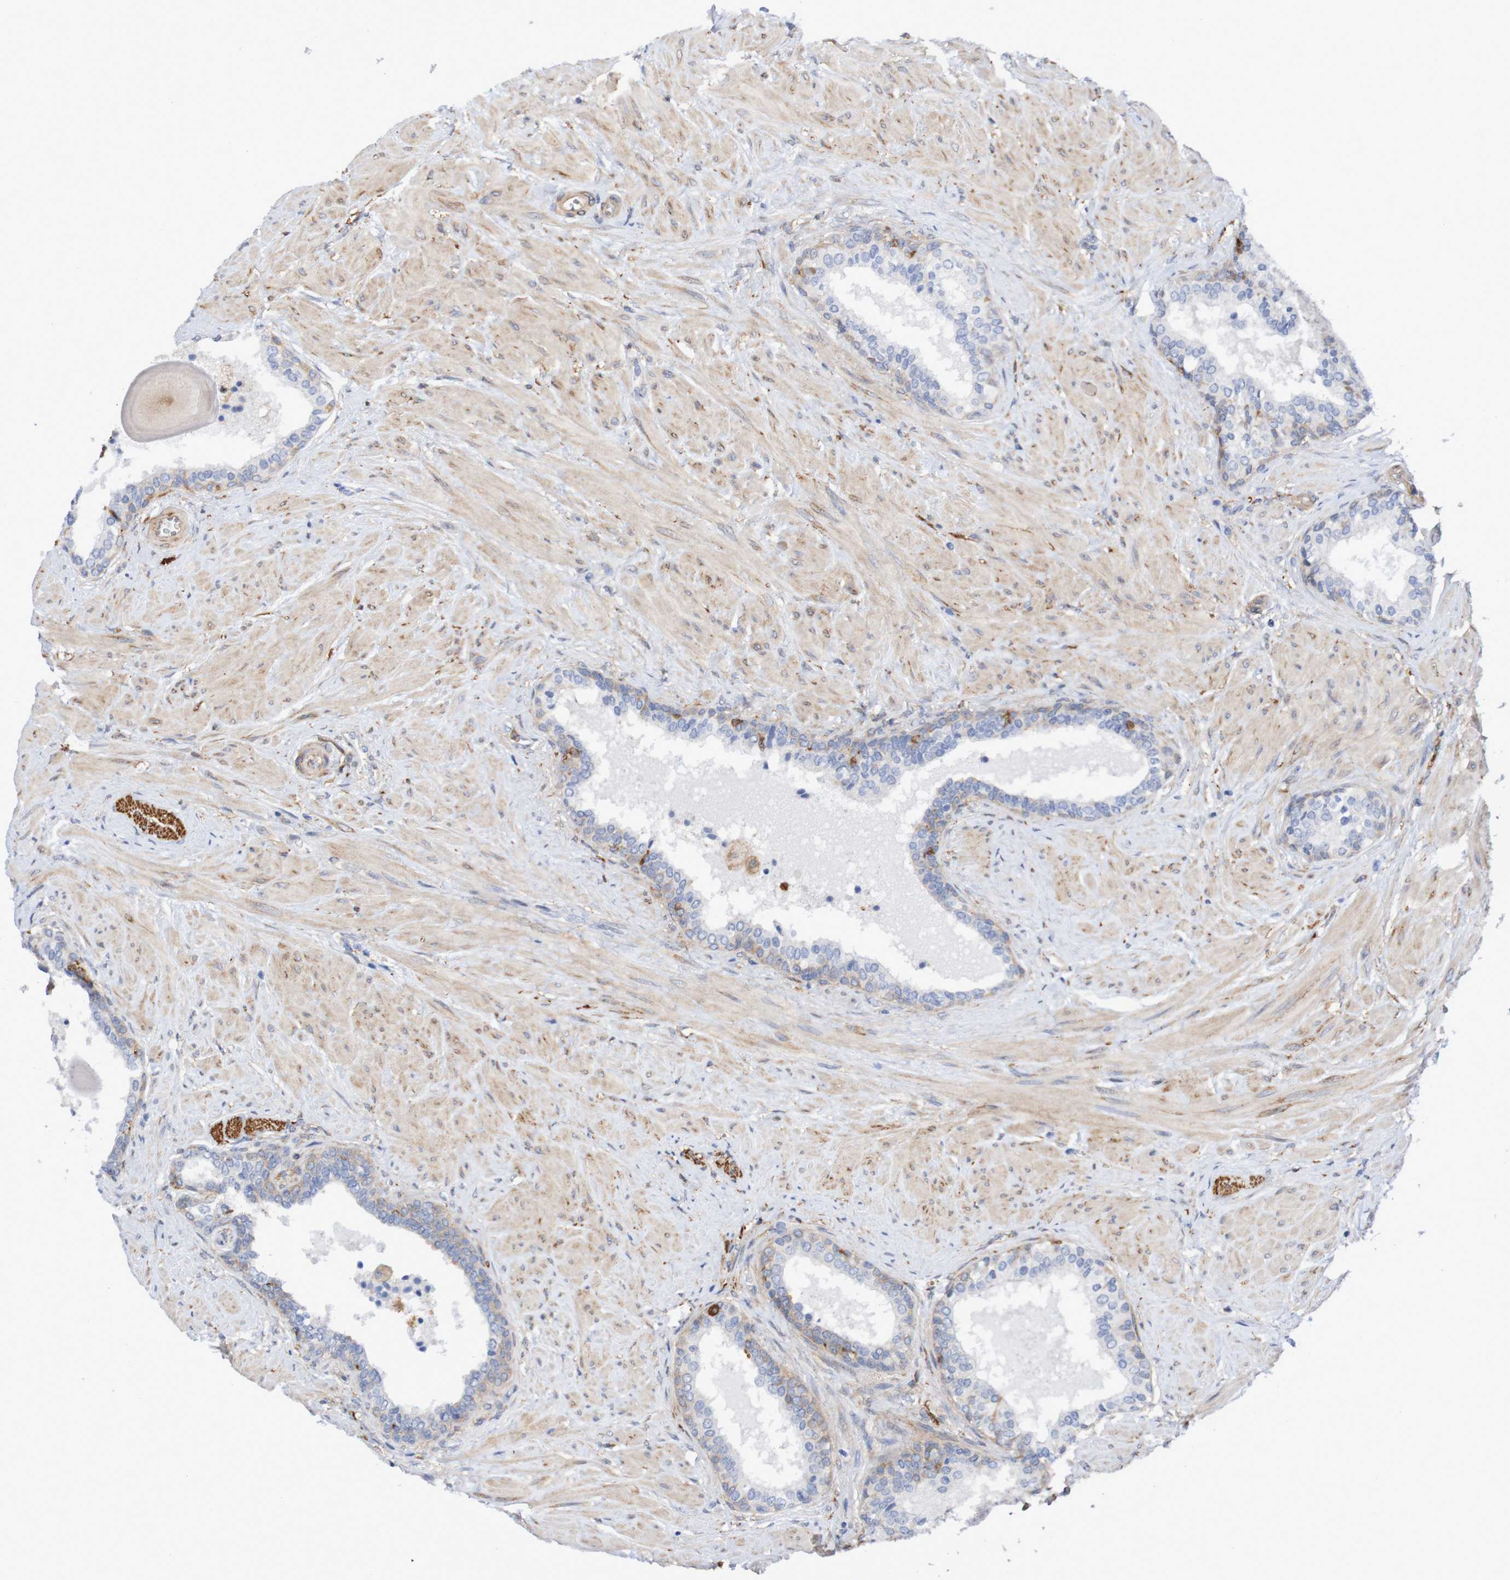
{"staining": {"intensity": "weak", "quantity": "25%-75%", "location": "cytoplasmic/membranous"}, "tissue": "prostate cancer", "cell_type": "Tumor cells", "image_type": "cancer", "snomed": [{"axis": "morphology", "description": "Adenocarcinoma, Low grade"}, {"axis": "topography", "description": "Prostate"}], "caption": "The micrograph reveals a brown stain indicating the presence of a protein in the cytoplasmic/membranous of tumor cells in low-grade adenocarcinoma (prostate).", "gene": "SCRG1", "patient": {"sex": "male", "age": 60}}